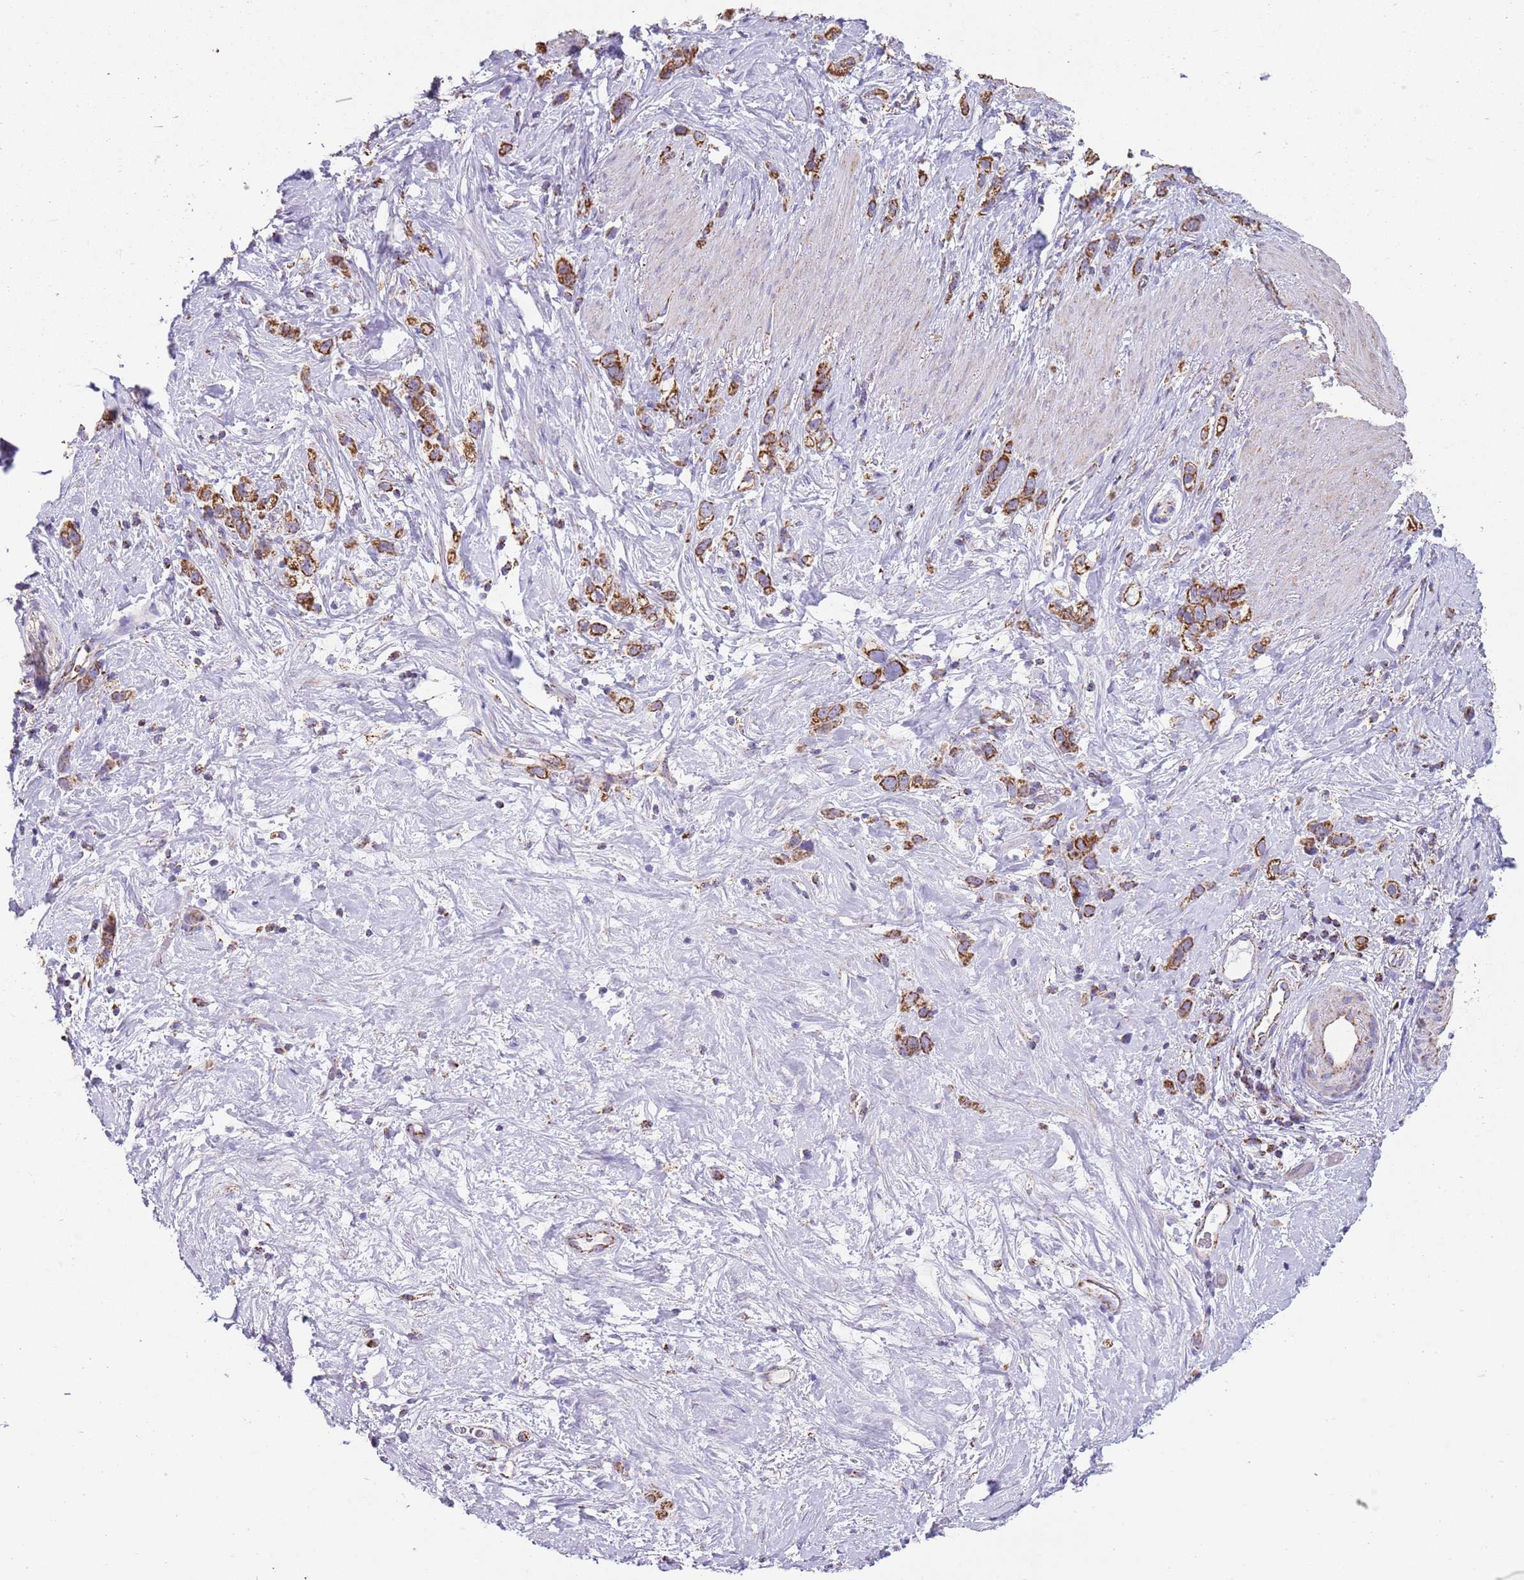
{"staining": {"intensity": "strong", "quantity": ">75%", "location": "cytoplasmic/membranous"}, "tissue": "stomach cancer", "cell_type": "Tumor cells", "image_type": "cancer", "snomed": [{"axis": "morphology", "description": "Adenocarcinoma, NOS"}, {"axis": "topography", "description": "Stomach"}], "caption": "A photomicrograph of stomach cancer (adenocarcinoma) stained for a protein displays strong cytoplasmic/membranous brown staining in tumor cells. Nuclei are stained in blue.", "gene": "TTLL1", "patient": {"sex": "female", "age": 65}}